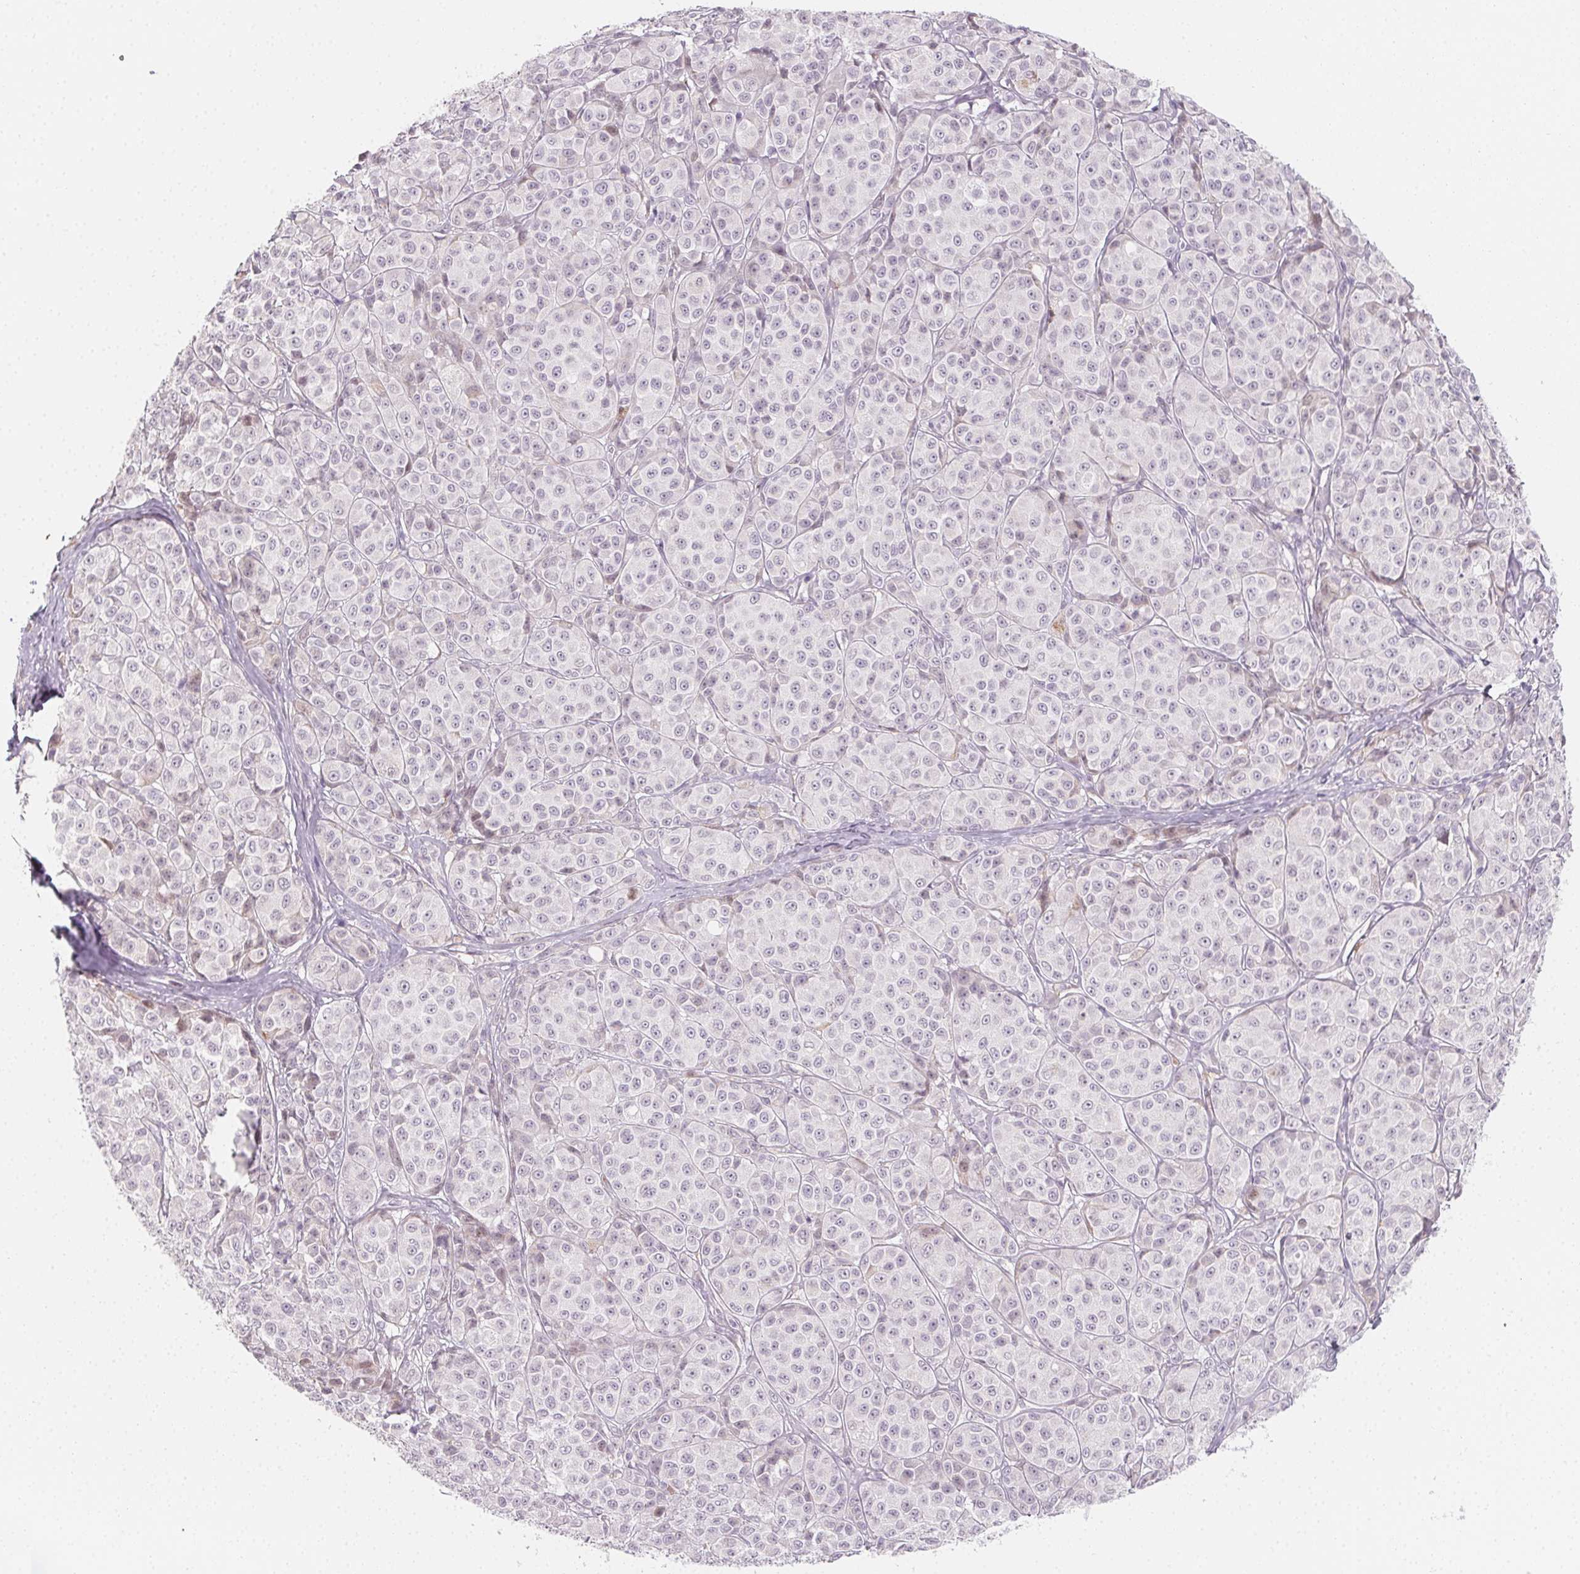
{"staining": {"intensity": "negative", "quantity": "none", "location": "none"}, "tissue": "melanoma", "cell_type": "Tumor cells", "image_type": "cancer", "snomed": [{"axis": "morphology", "description": "Malignant melanoma, NOS"}, {"axis": "topography", "description": "Skin"}], "caption": "This micrograph is of malignant melanoma stained with immunohistochemistry to label a protein in brown with the nuclei are counter-stained blue. There is no staining in tumor cells.", "gene": "CCDC96", "patient": {"sex": "male", "age": 89}}